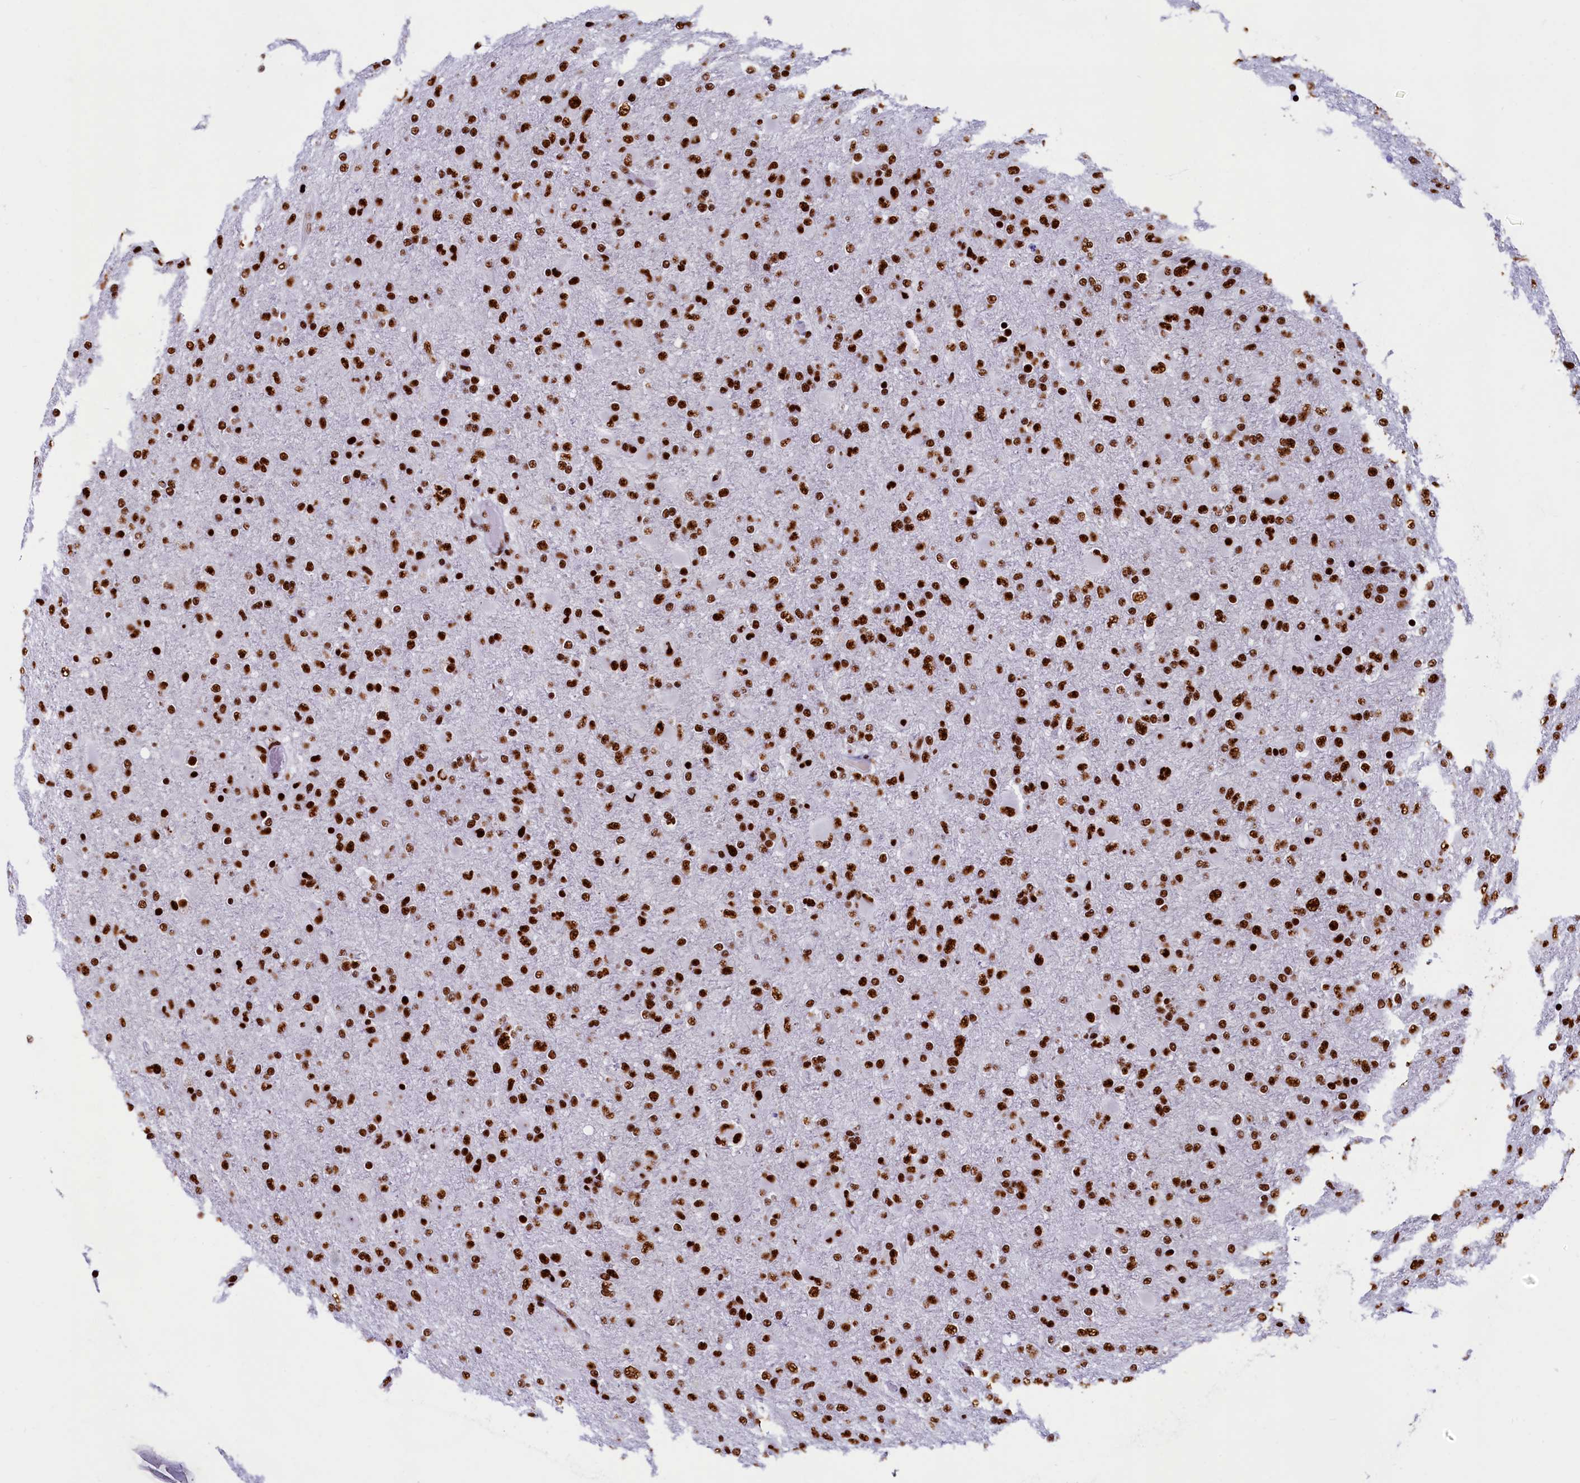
{"staining": {"intensity": "strong", "quantity": ">75%", "location": "nuclear"}, "tissue": "glioma", "cell_type": "Tumor cells", "image_type": "cancer", "snomed": [{"axis": "morphology", "description": "Glioma, malignant, Low grade"}, {"axis": "topography", "description": "Brain"}], "caption": "Immunohistochemistry (IHC) (DAB (3,3'-diaminobenzidine)) staining of human malignant low-grade glioma shows strong nuclear protein expression in approximately >75% of tumor cells.", "gene": "SRRM2", "patient": {"sex": "male", "age": 65}}